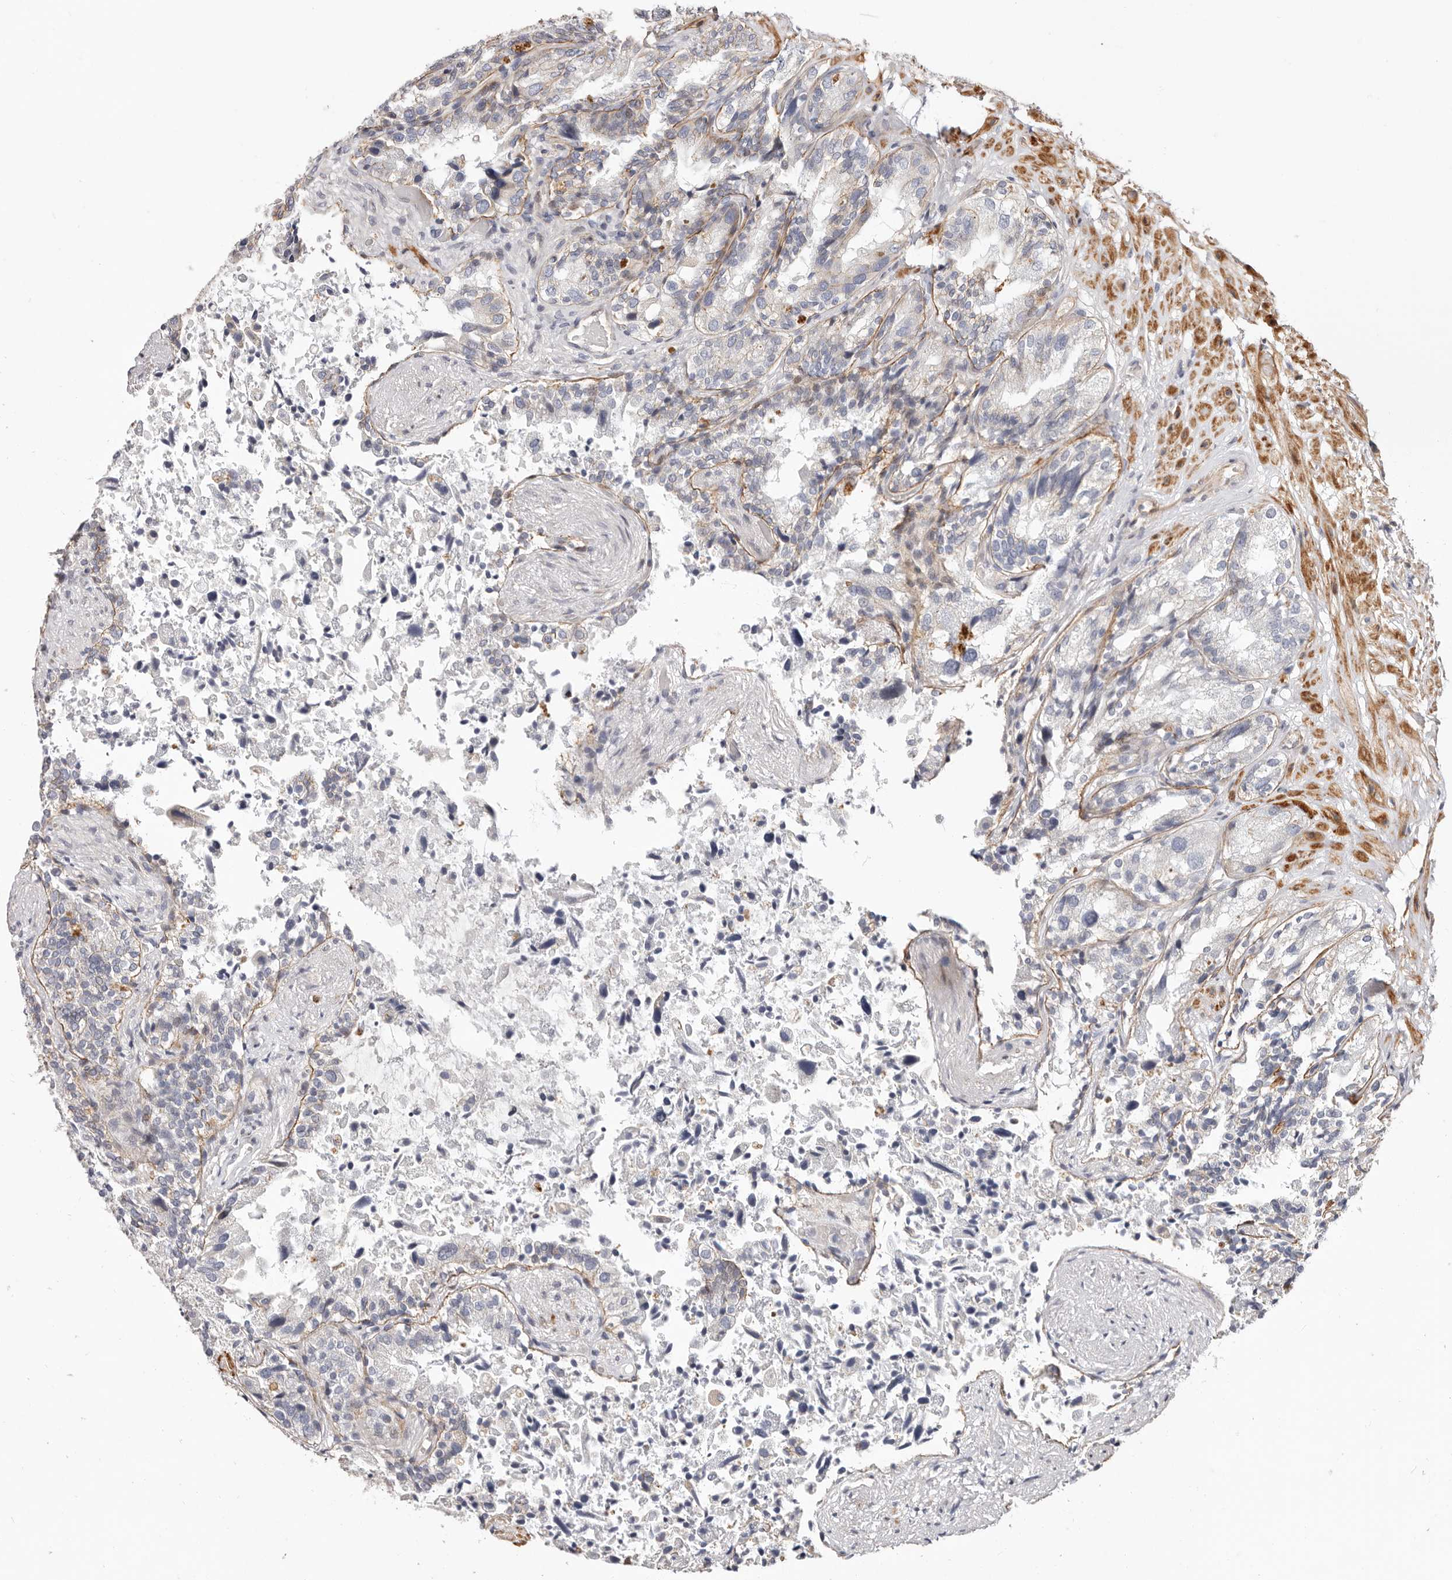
{"staining": {"intensity": "weak", "quantity": "25%-75%", "location": "cytoplasmic/membranous,nuclear"}, "tissue": "seminal vesicle", "cell_type": "Glandular cells", "image_type": "normal", "snomed": [{"axis": "morphology", "description": "Normal tissue, NOS"}, {"axis": "topography", "description": "Seminal veicle"}, {"axis": "topography", "description": "Peripheral nerve tissue"}], "caption": "The image displays immunohistochemical staining of unremarkable seminal vesicle. There is weak cytoplasmic/membranous,nuclear staining is appreciated in approximately 25%-75% of glandular cells. The protein is shown in brown color, while the nuclei are stained blue.", "gene": "EPHX3", "patient": {"sex": "male", "age": 63}}